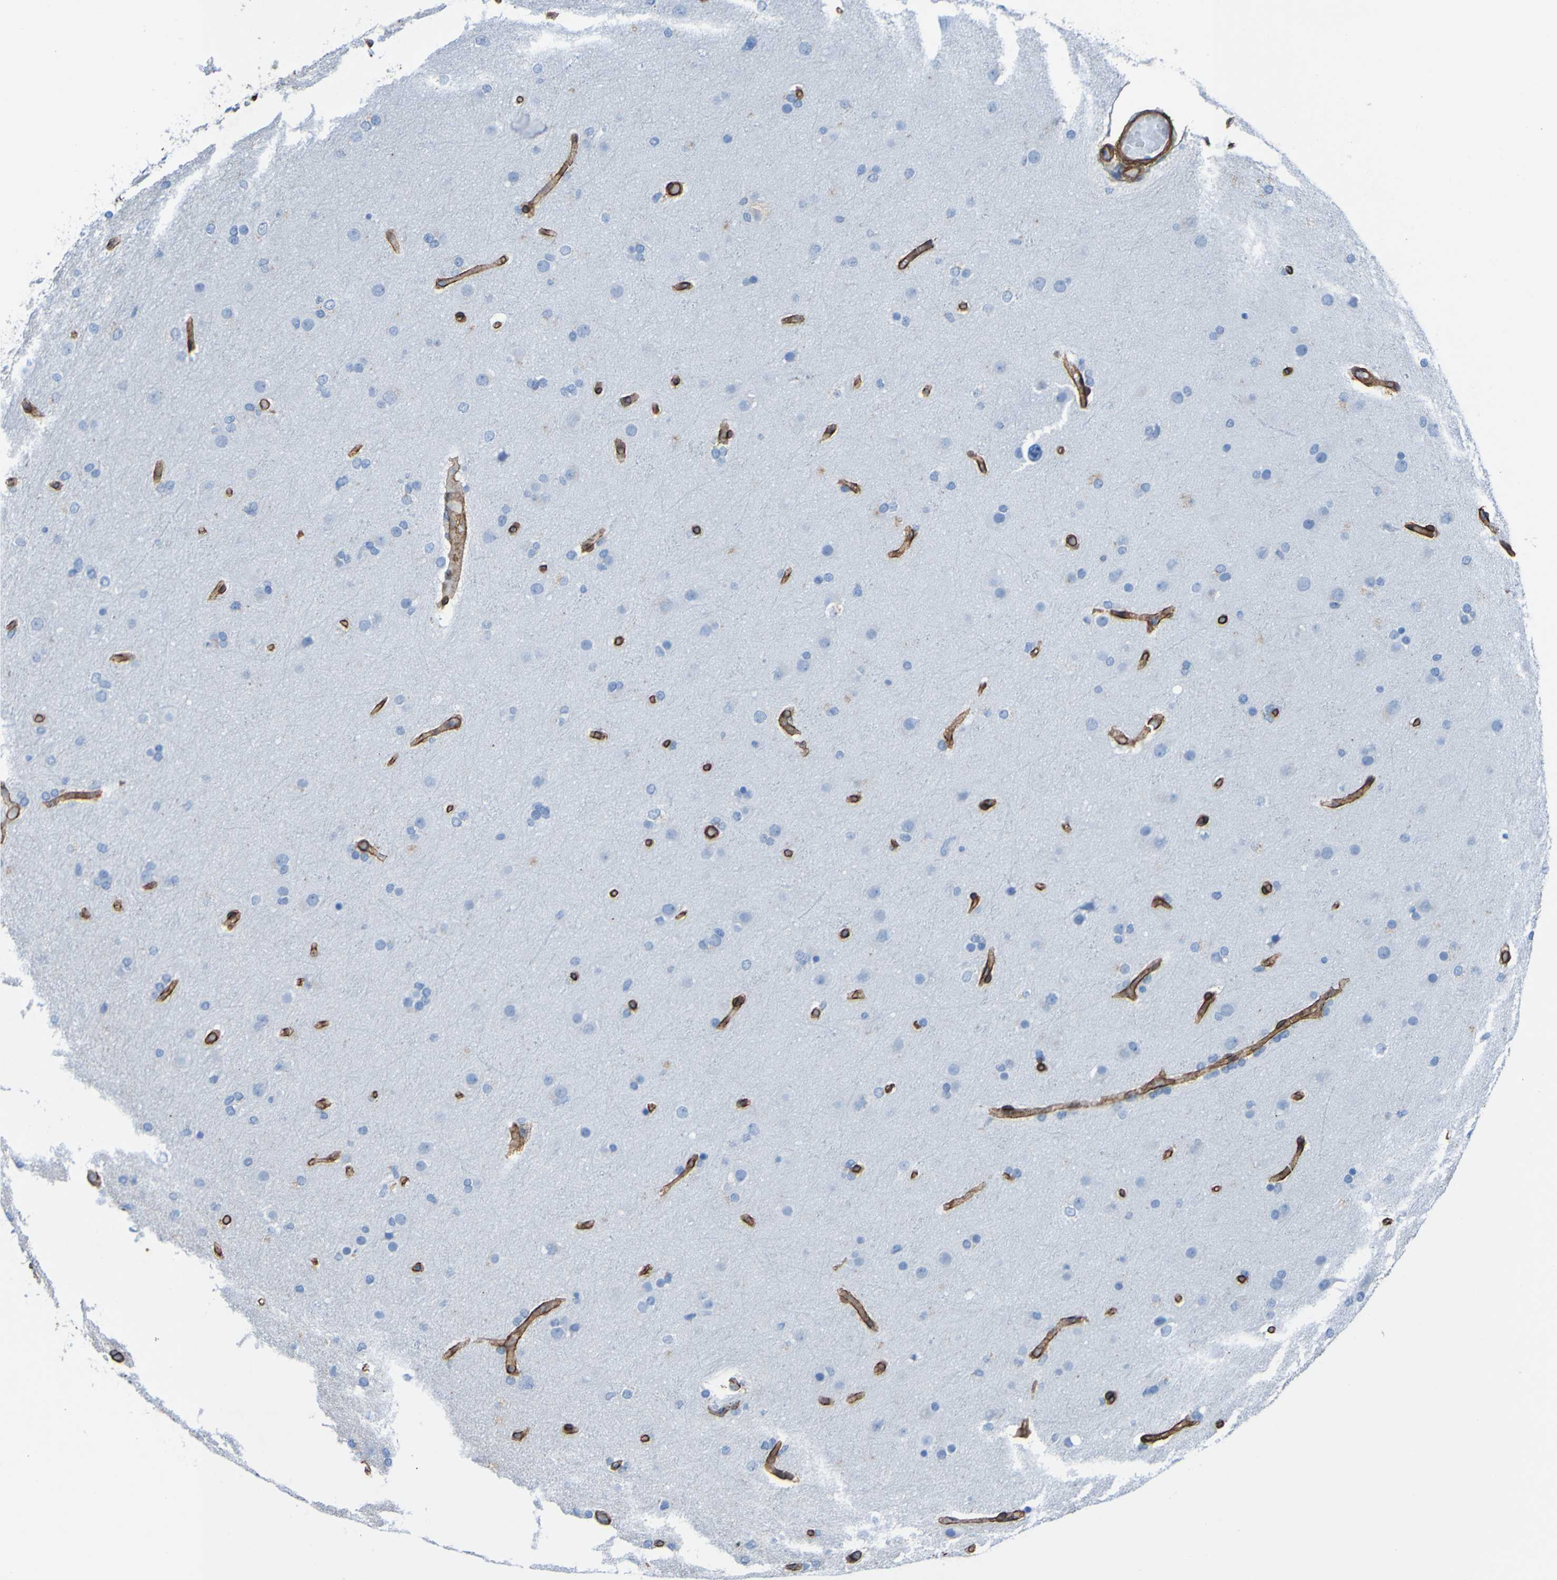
{"staining": {"intensity": "negative", "quantity": "none", "location": "none"}, "tissue": "glioma", "cell_type": "Tumor cells", "image_type": "cancer", "snomed": [{"axis": "morphology", "description": "Glioma, malignant, High grade"}, {"axis": "topography", "description": "Cerebral cortex"}], "caption": "An immunohistochemistry (IHC) histopathology image of malignant high-grade glioma is shown. There is no staining in tumor cells of malignant high-grade glioma.", "gene": "COL4A2", "patient": {"sex": "female", "age": 36}}